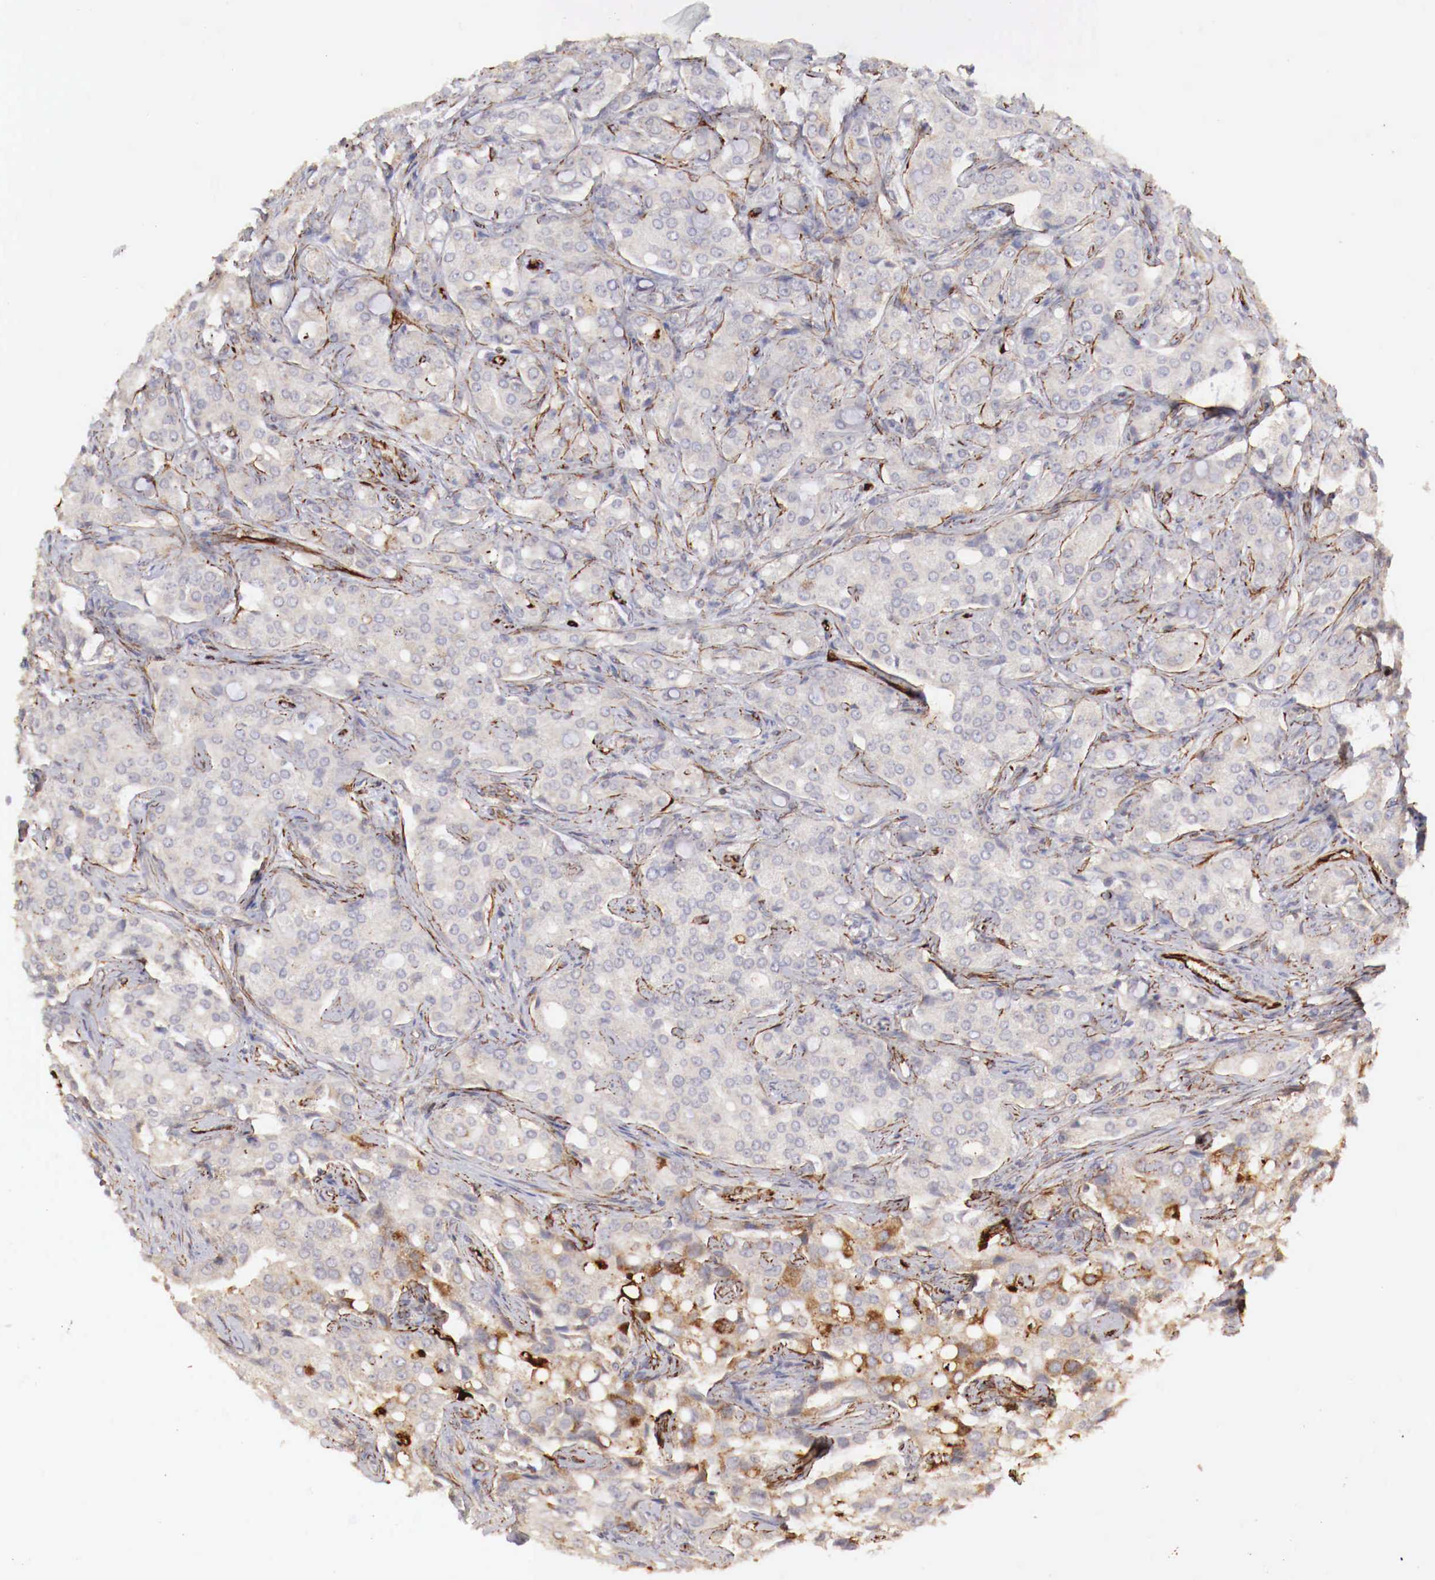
{"staining": {"intensity": "negative", "quantity": "none", "location": "none"}, "tissue": "prostate cancer", "cell_type": "Tumor cells", "image_type": "cancer", "snomed": [{"axis": "morphology", "description": "Adenocarcinoma, Medium grade"}, {"axis": "topography", "description": "Prostate"}], "caption": "Tumor cells show no significant protein positivity in prostate cancer (medium-grade adenocarcinoma). Brightfield microscopy of IHC stained with DAB (brown) and hematoxylin (blue), captured at high magnification.", "gene": "WT1", "patient": {"sex": "male", "age": 72}}